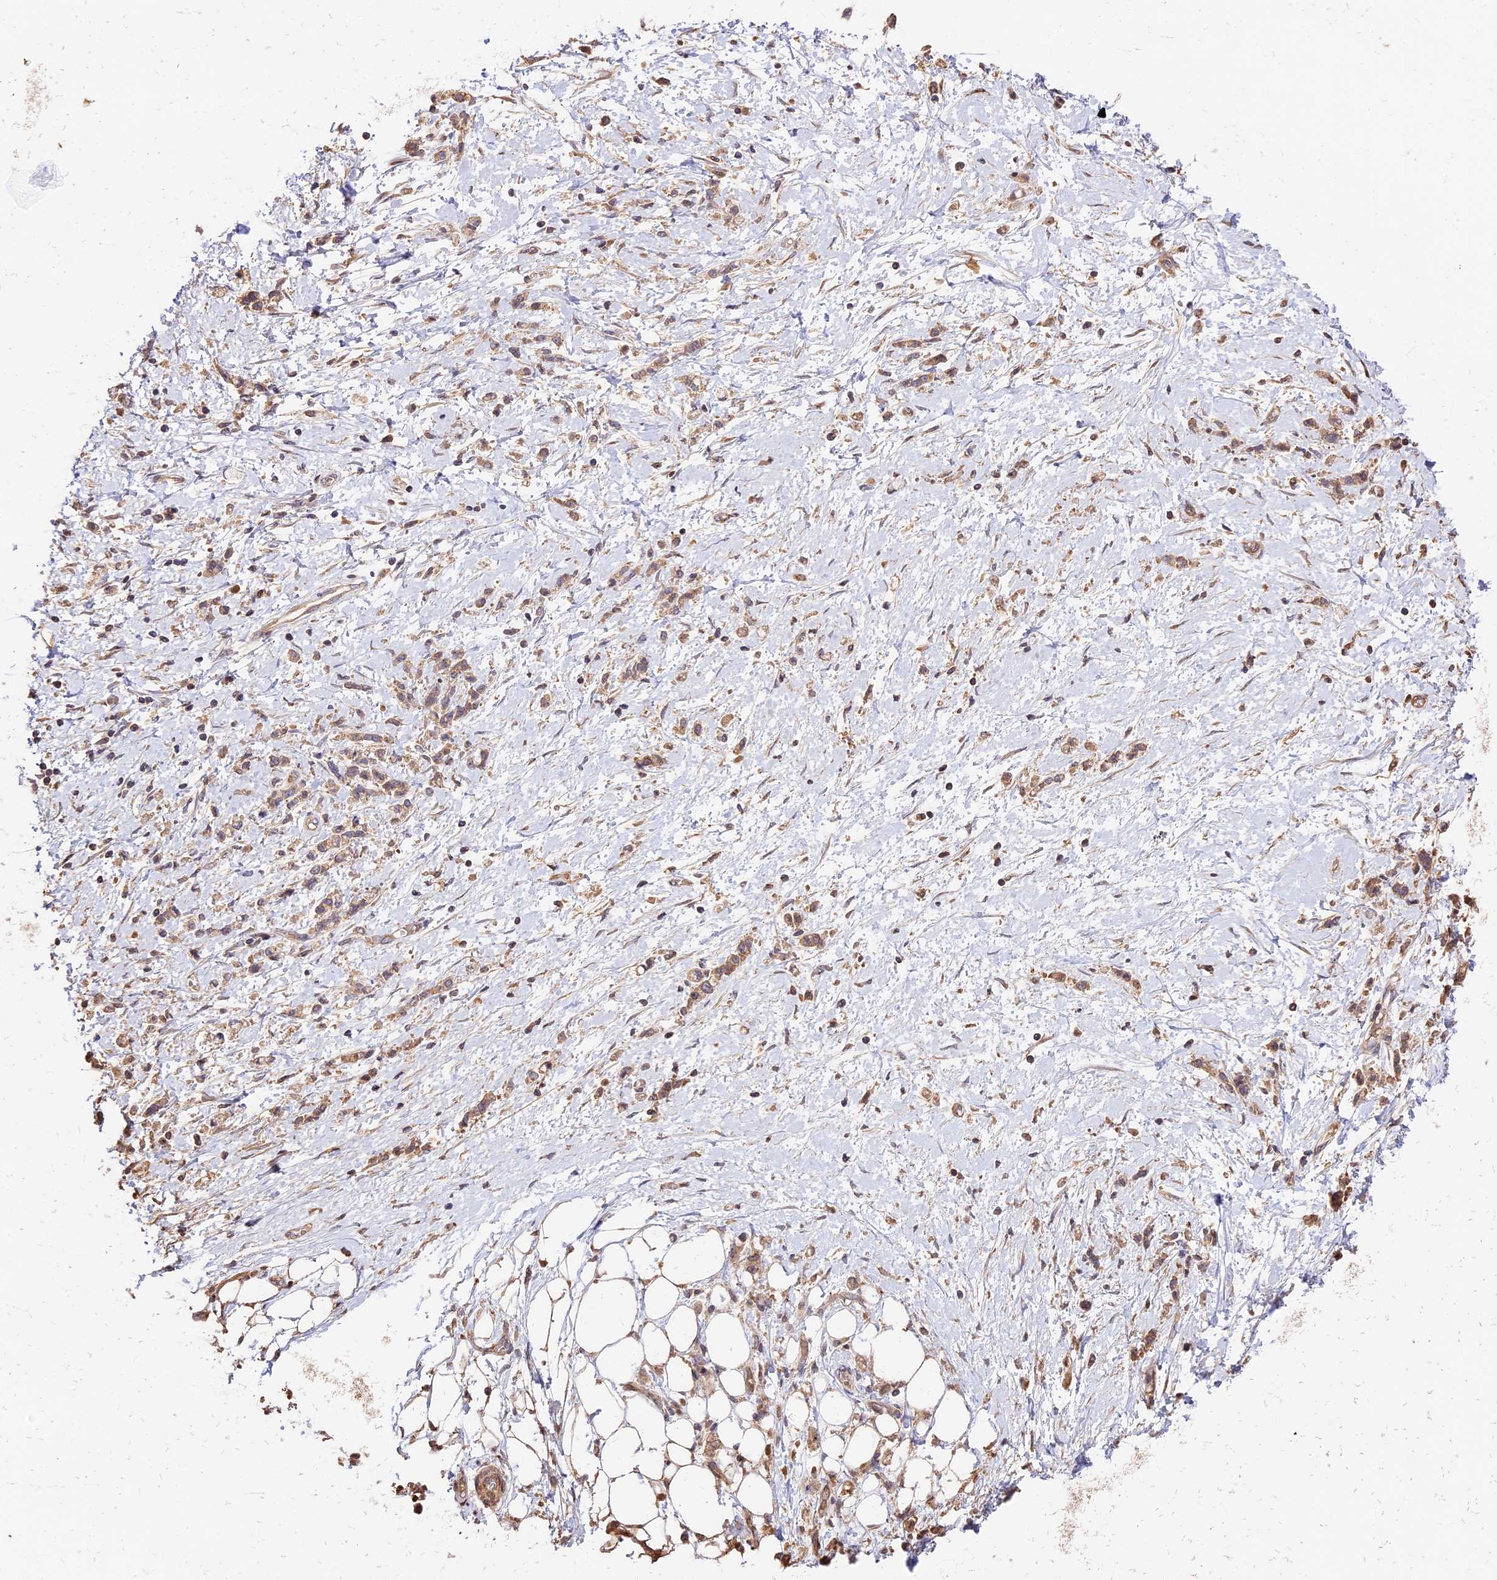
{"staining": {"intensity": "weak", "quantity": ">75%", "location": "cytoplasmic/membranous"}, "tissue": "stomach cancer", "cell_type": "Tumor cells", "image_type": "cancer", "snomed": [{"axis": "morphology", "description": "Adenocarcinoma, NOS"}, {"axis": "topography", "description": "Stomach"}], "caption": "Stomach cancer (adenocarcinoma) stained with a brown dye displays weak cytoplasmic/membranous positive positivity in approximately >75% of tumor cells.", "gene": "PPP1R37", "patient": {"sex": "female", "age": 60}}